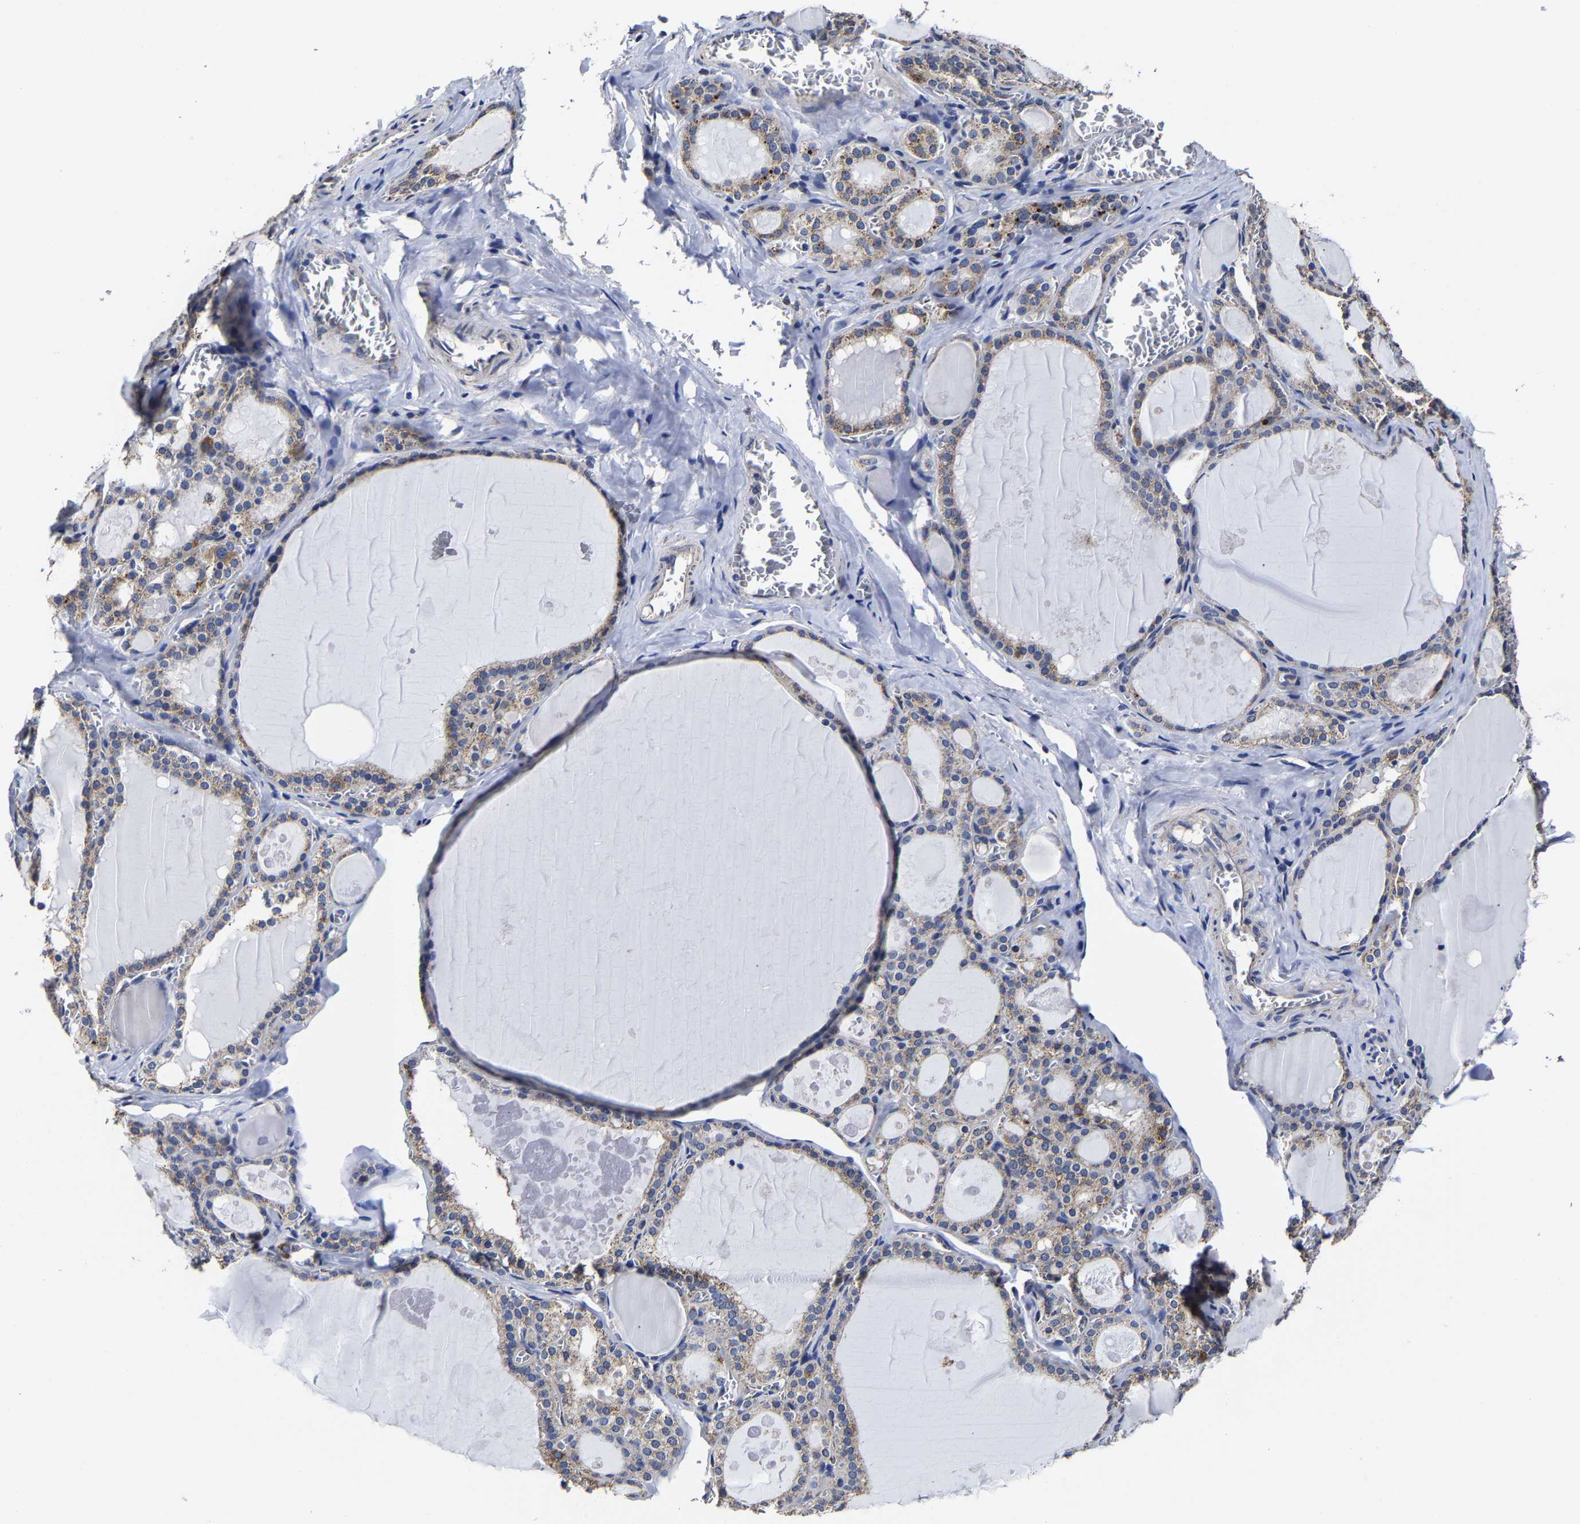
{"staining": {"intensity": "moderate", "quantity": "25%-75%", "location": "cytoplasmic/membranous"}, "tissue": "thyroid gland", "cell_type": "Glandular cells", "image_type": "normal", "snomed": [{"axis": "morphology", "description": "Normal tissue, NOS"}, {"axis": "topography", "description": "Thyroid gland"}], "caption": "The immunohistochemical stain labels moderate cytoplasmic/membranous staining in glandular cells of benign thyroid gland. The staining was performed using DAB (3,3'-diaminobenzidine), with brown indicating positive protein expression. Nuclei are stained blue with hematoxylin.", "gene": "AASS", "patient": {"sex": "male", "age": 56}}